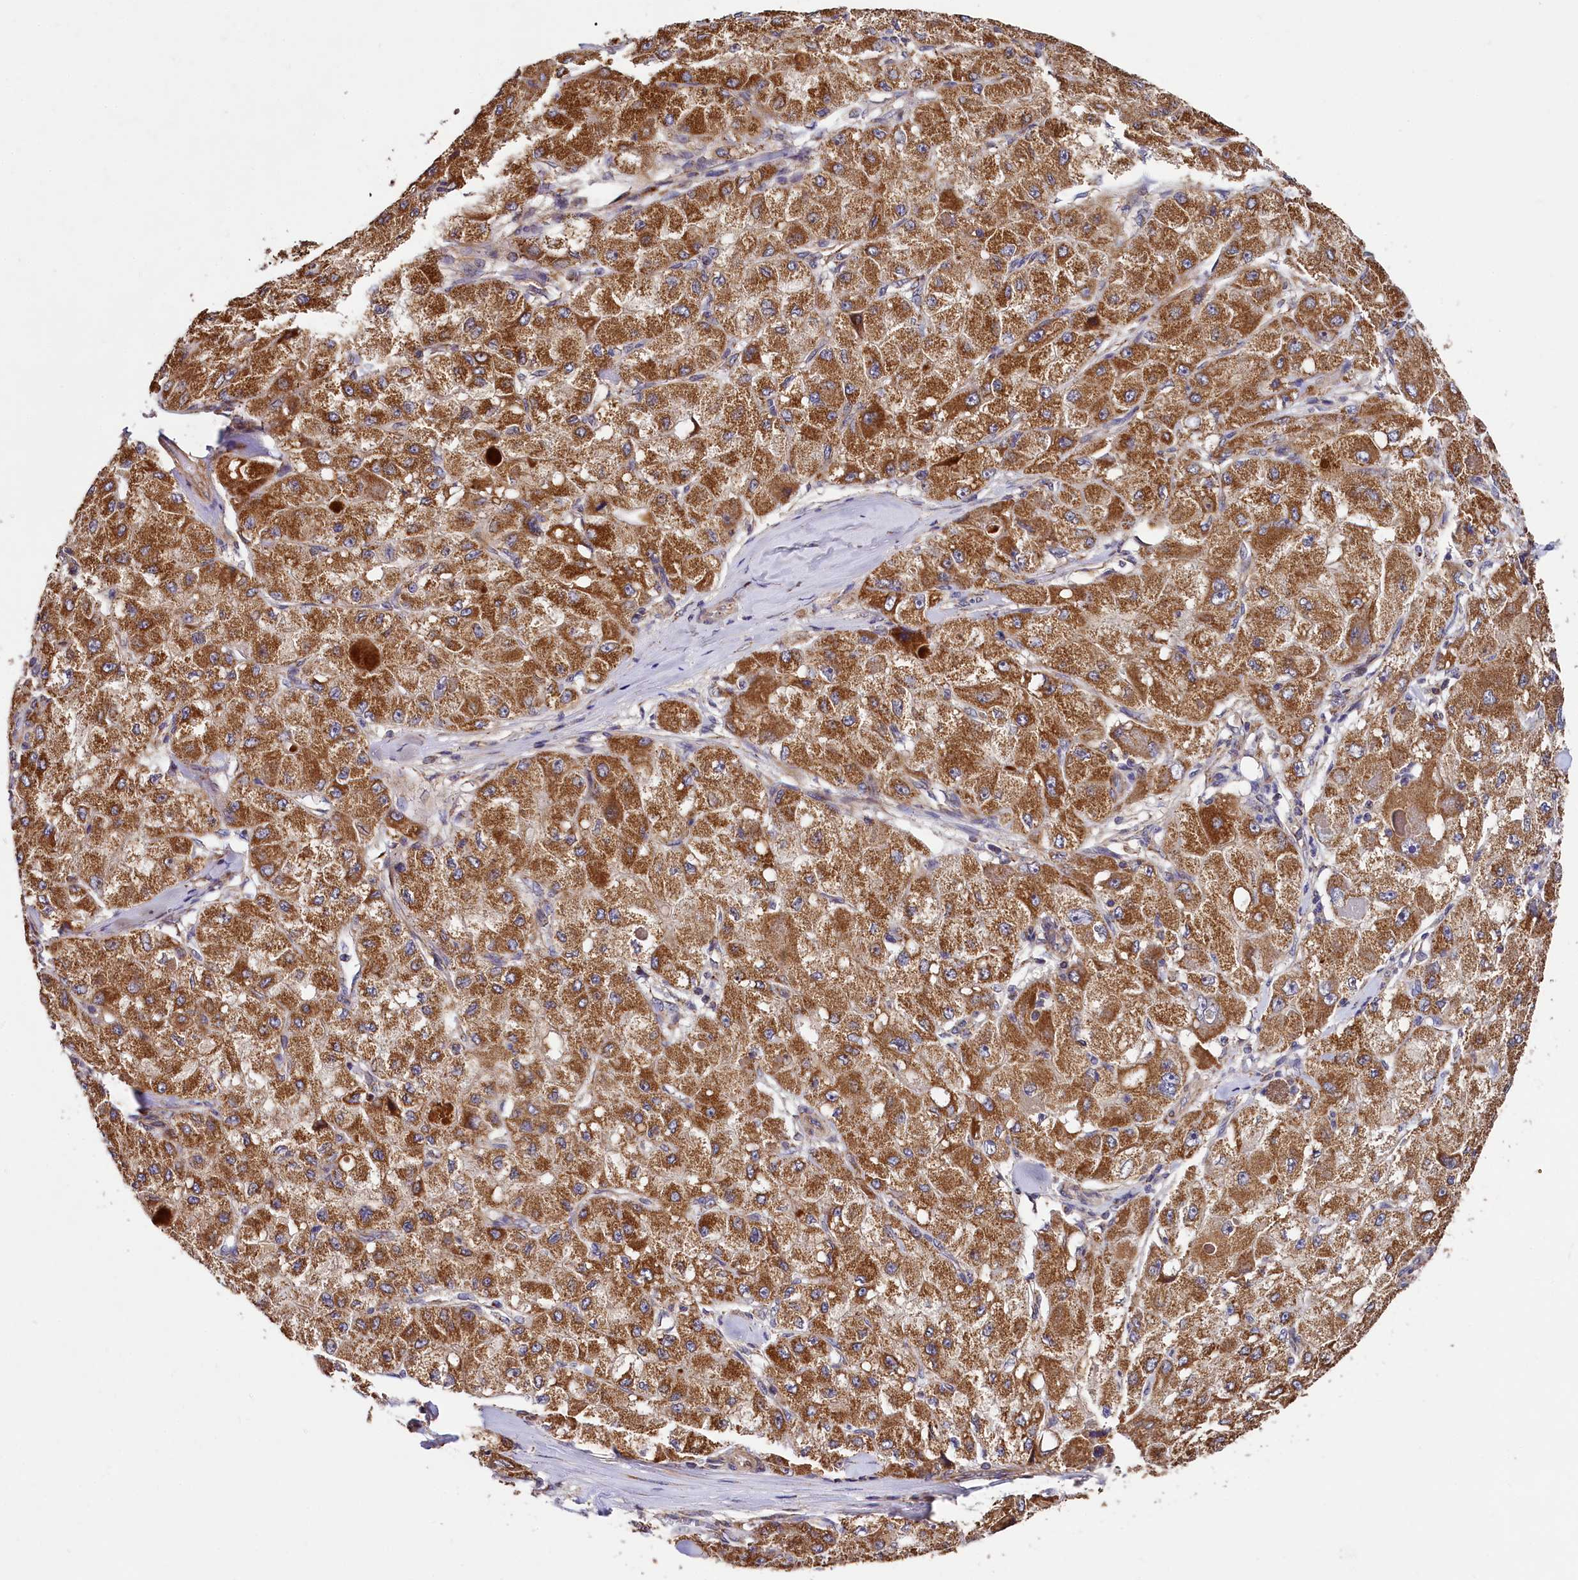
{"staining": {"intensity": "moderate", "quantity": ">75%", "location": "cytoplasmic/membranous"}, "tissue": "liver cancer", "cell_type": "Tumor cells", "image_type": "cancer", "snomed": [{"axis": "morphology", "description": "Carcinoma, Hepatocellular, NOS"}, {"axis": "topography", "description": "Liver"}], "caption": "Immunohistochemistry photomicrograph of neoplastic tissue: human liver cancer stained using IHC reveals medium levels of moderate protein expression localized specifically in the cytoplasmic/membranous of tumor cells, appearing as a cytoplasmic/membranous brown color.", "gene": "SPRYD3", "patient": {"sex": "male", "age": 80}}